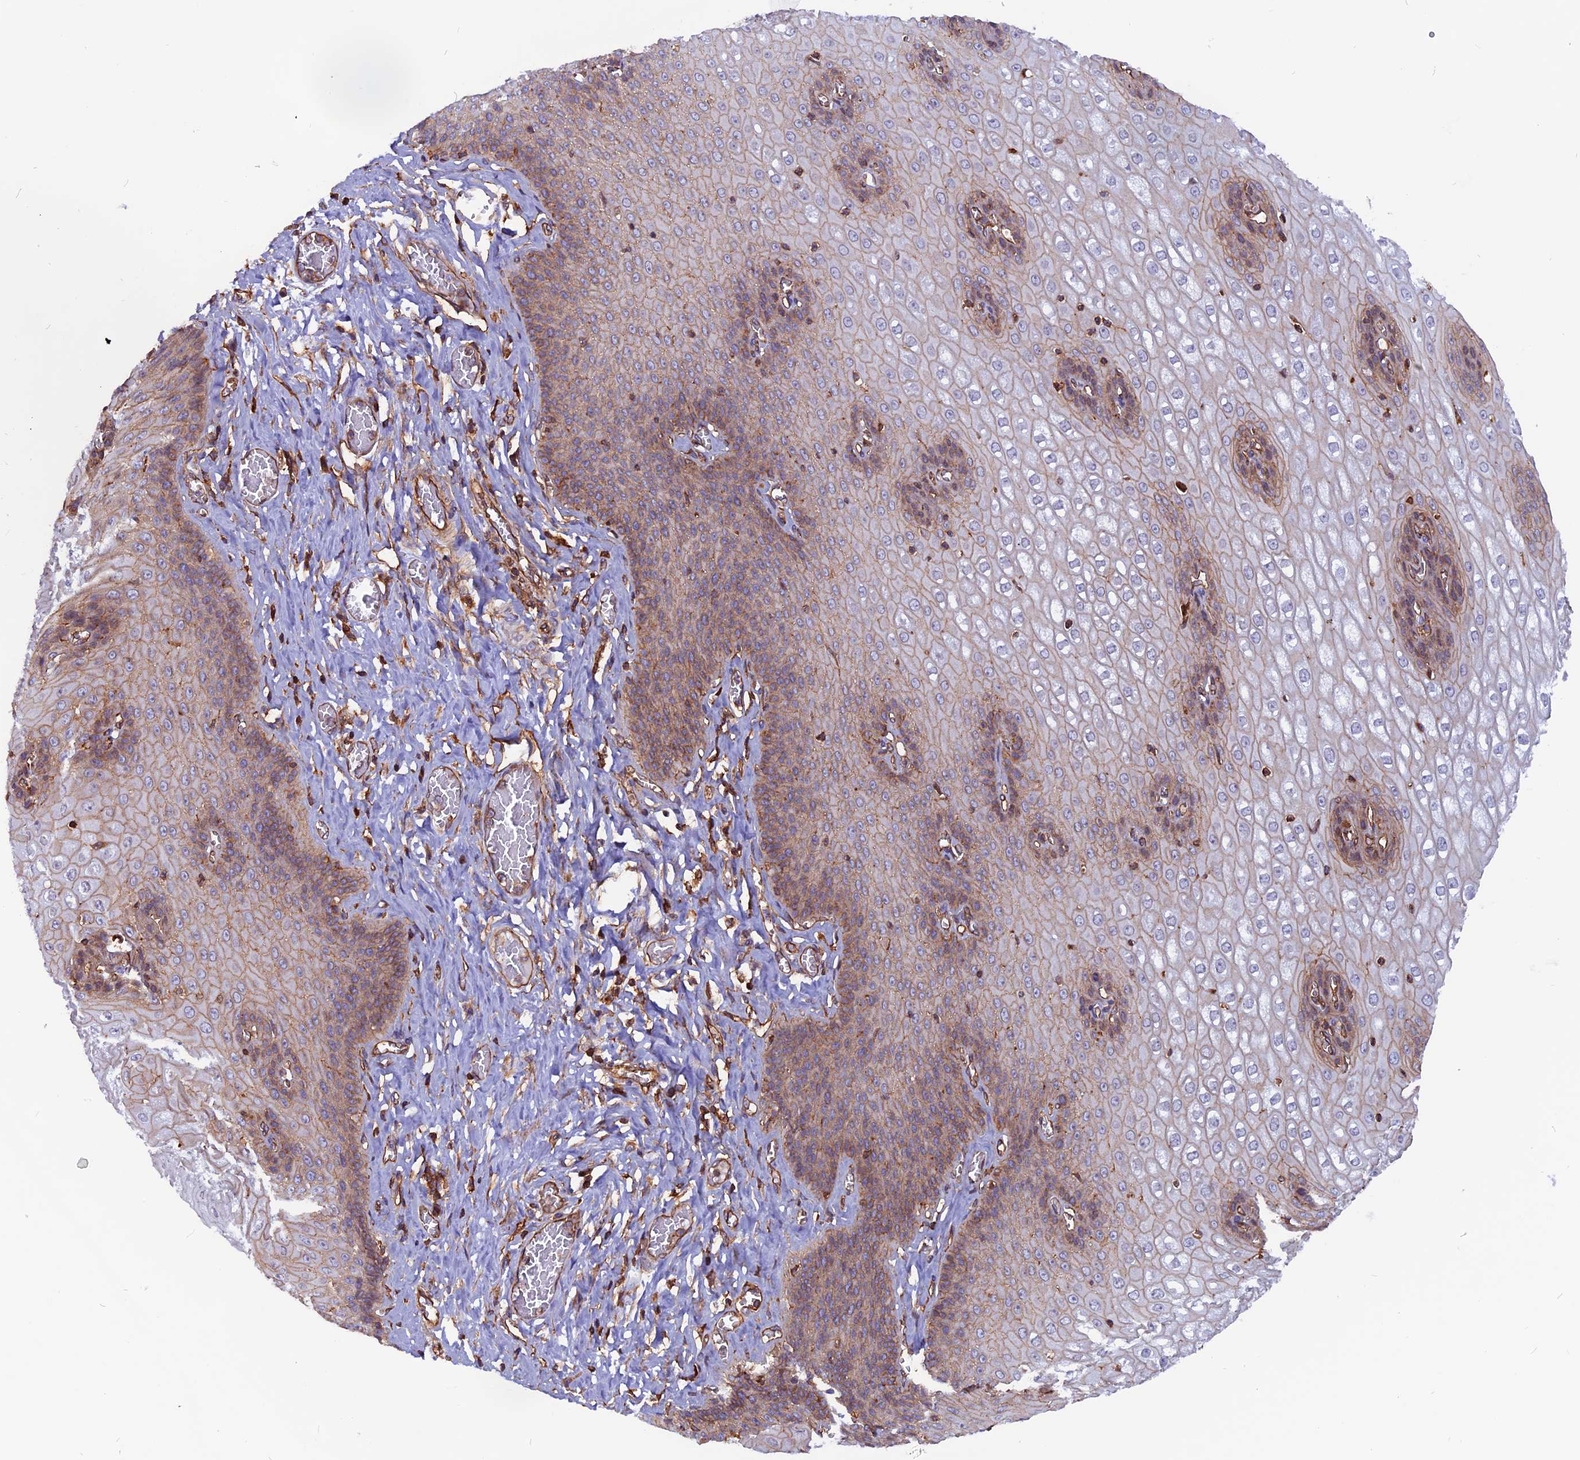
{"staining": {"intensity": "moderate", "quantity": "25%-75%", "location": "cytoplasmic/membranous"}, "tissue": "esophagus", "cell_type": "Squamous epithelial cells", "image_type": "normal", "snomed": [{"axis": "morphology", "description": "Normal tissue, NOS"}, {"axis": "topography", "description": "Esophagus"}], "caption": "Esophagus stained with a brown dye displays moderate cytoplasmic/membranous positive staining in about 25%-75% of squamous epithelial cells.", "gene": "ZNF749", "patient": {"sex": "male", "age": 60}}